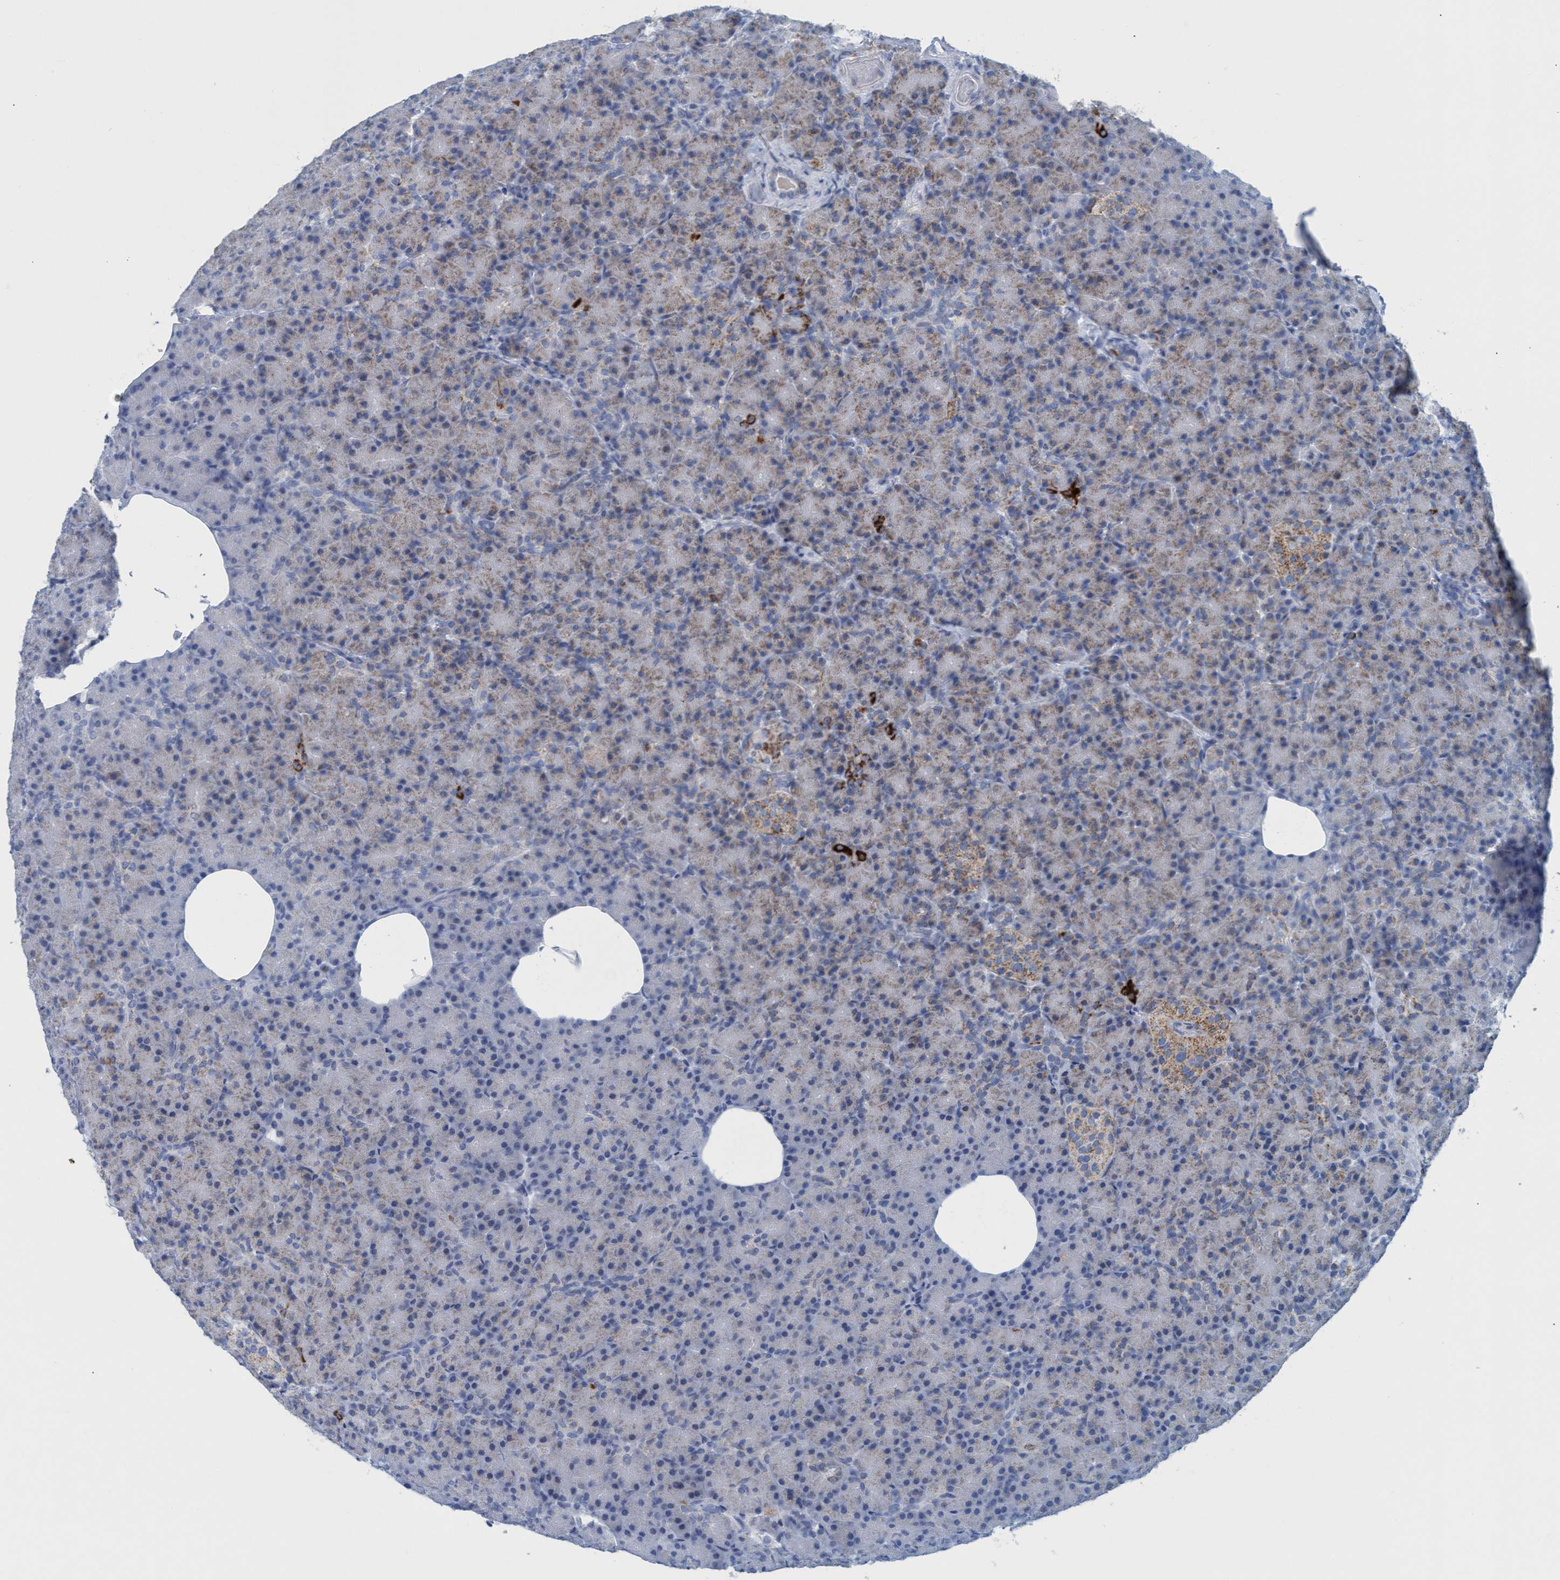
{"staining": {"intensity": "moderate", "quantity": "25%-75%", "location": "cytoplasmic/membranous"}, "tissue": "pancreas", "cell_type": "Exocrine glandular cells", "image_type": "normal", "snomed": [{"axis": "morphology", "description": "Normal tissue, NOS"}, {"axis": "topography", "description": "Pancreas"}], "caption": "Immunohistochemical staining of unremarkable human pancreas displays moderate cytoplasmic/membranous protein expression in about 25%-75% of exocrine glandular cells. The staining was performed using DAB (3,3'-diaminobenzidine), with brown indicating positive protein expression. Nuclei are stained blue with hematoxylin.", "gene": "GGA3", "patient": {"sex": "female", "age": 43}}